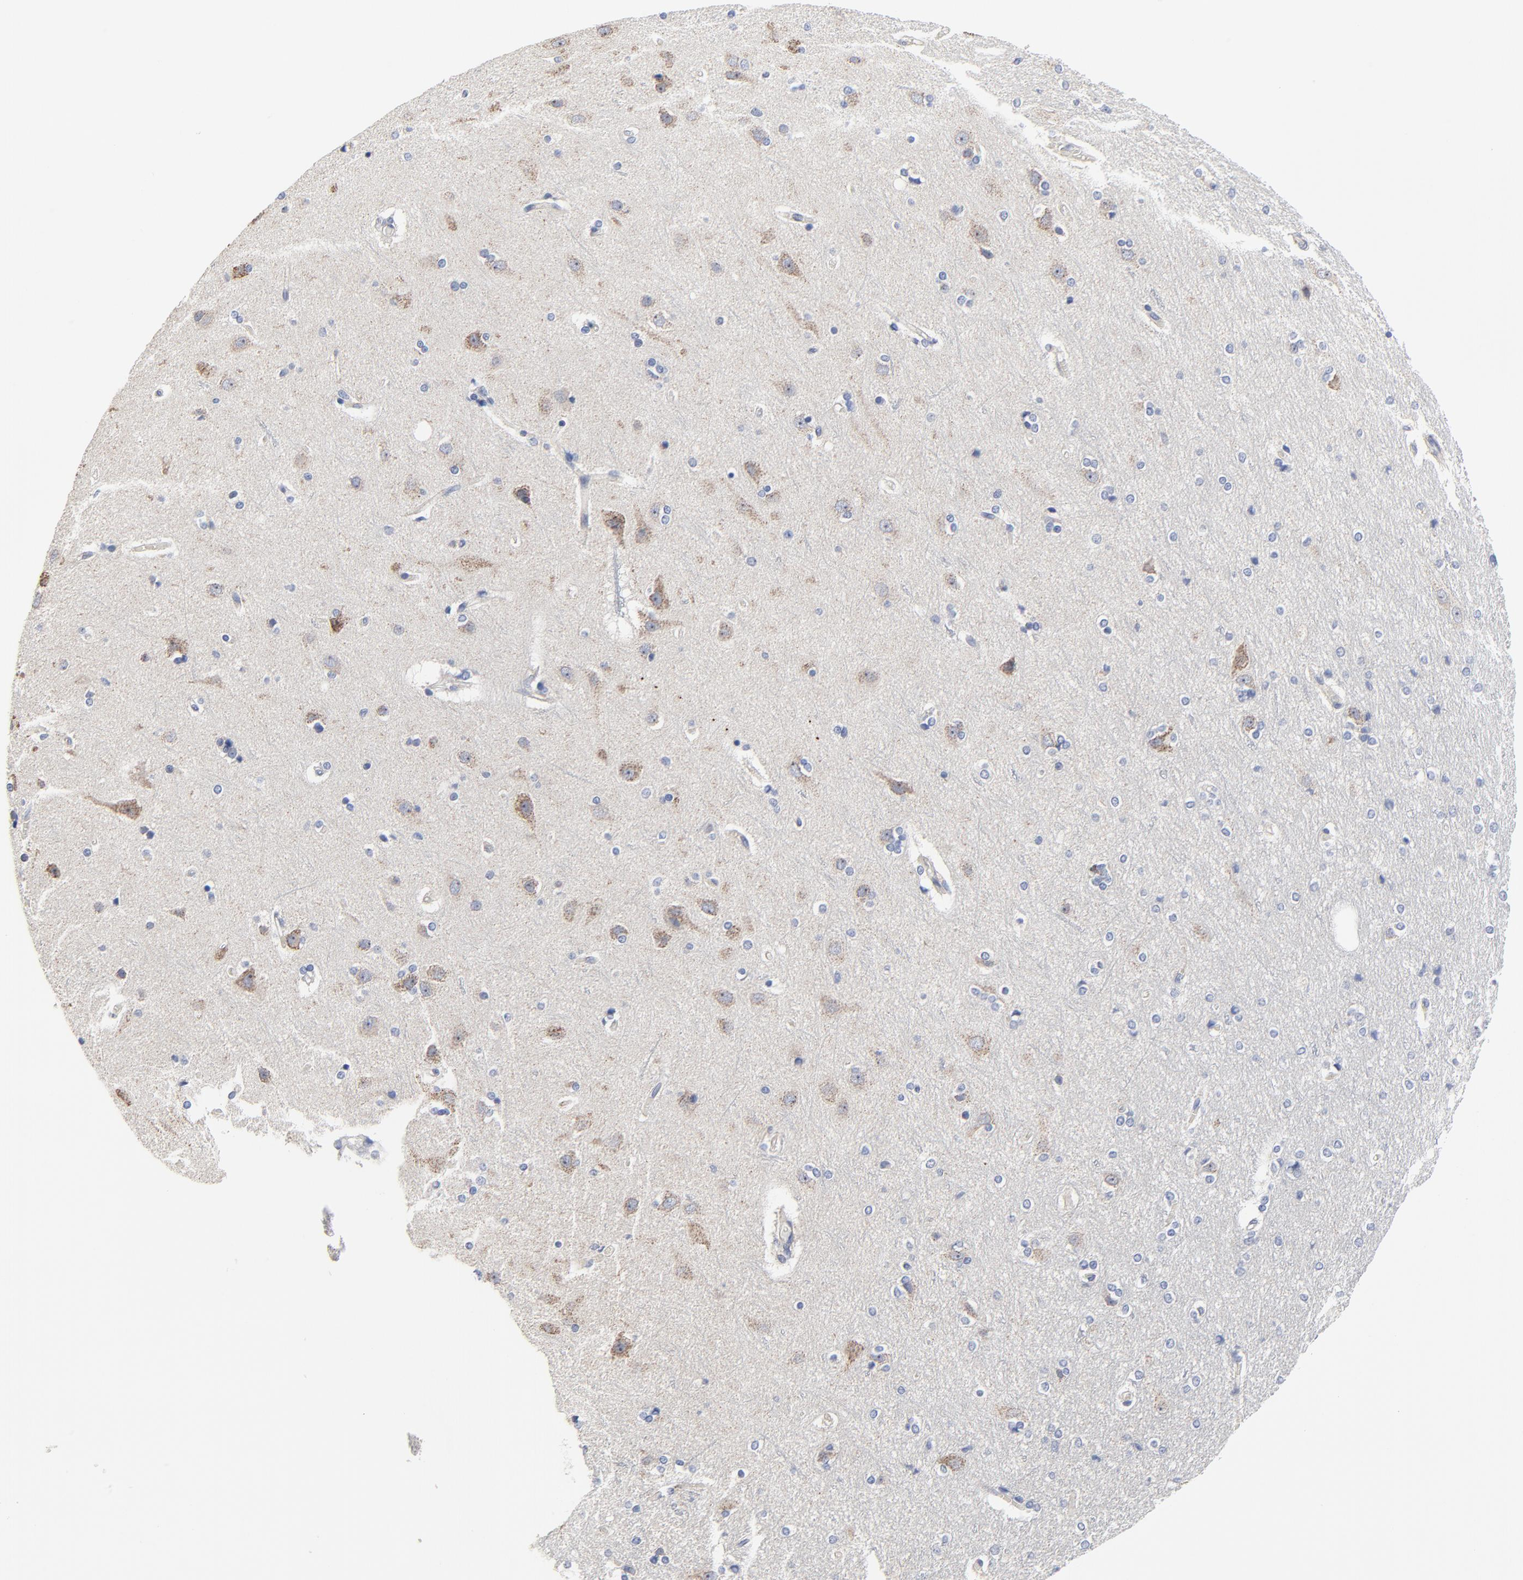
{"staining": {"intensity": "negative", "quantity": "none", "location": "none"}, "tissue": "cerebral cortex", "cell_type": "Endothelial cells", "image_type": "normal", "snomed": [{"axis": "morphology", "description": "Normal tissue, NOS"}, {"axis": "topography", "description": "Cerebral cortex"}], "caption": "DAB immunohistochemical staining of unremarkable human cerebral cortex exhibits no significant staining in endothelial cells. Nuclei are stained in blue.", "gene": "DHRSX", "patient": {"sex": "male", "age": 62}}